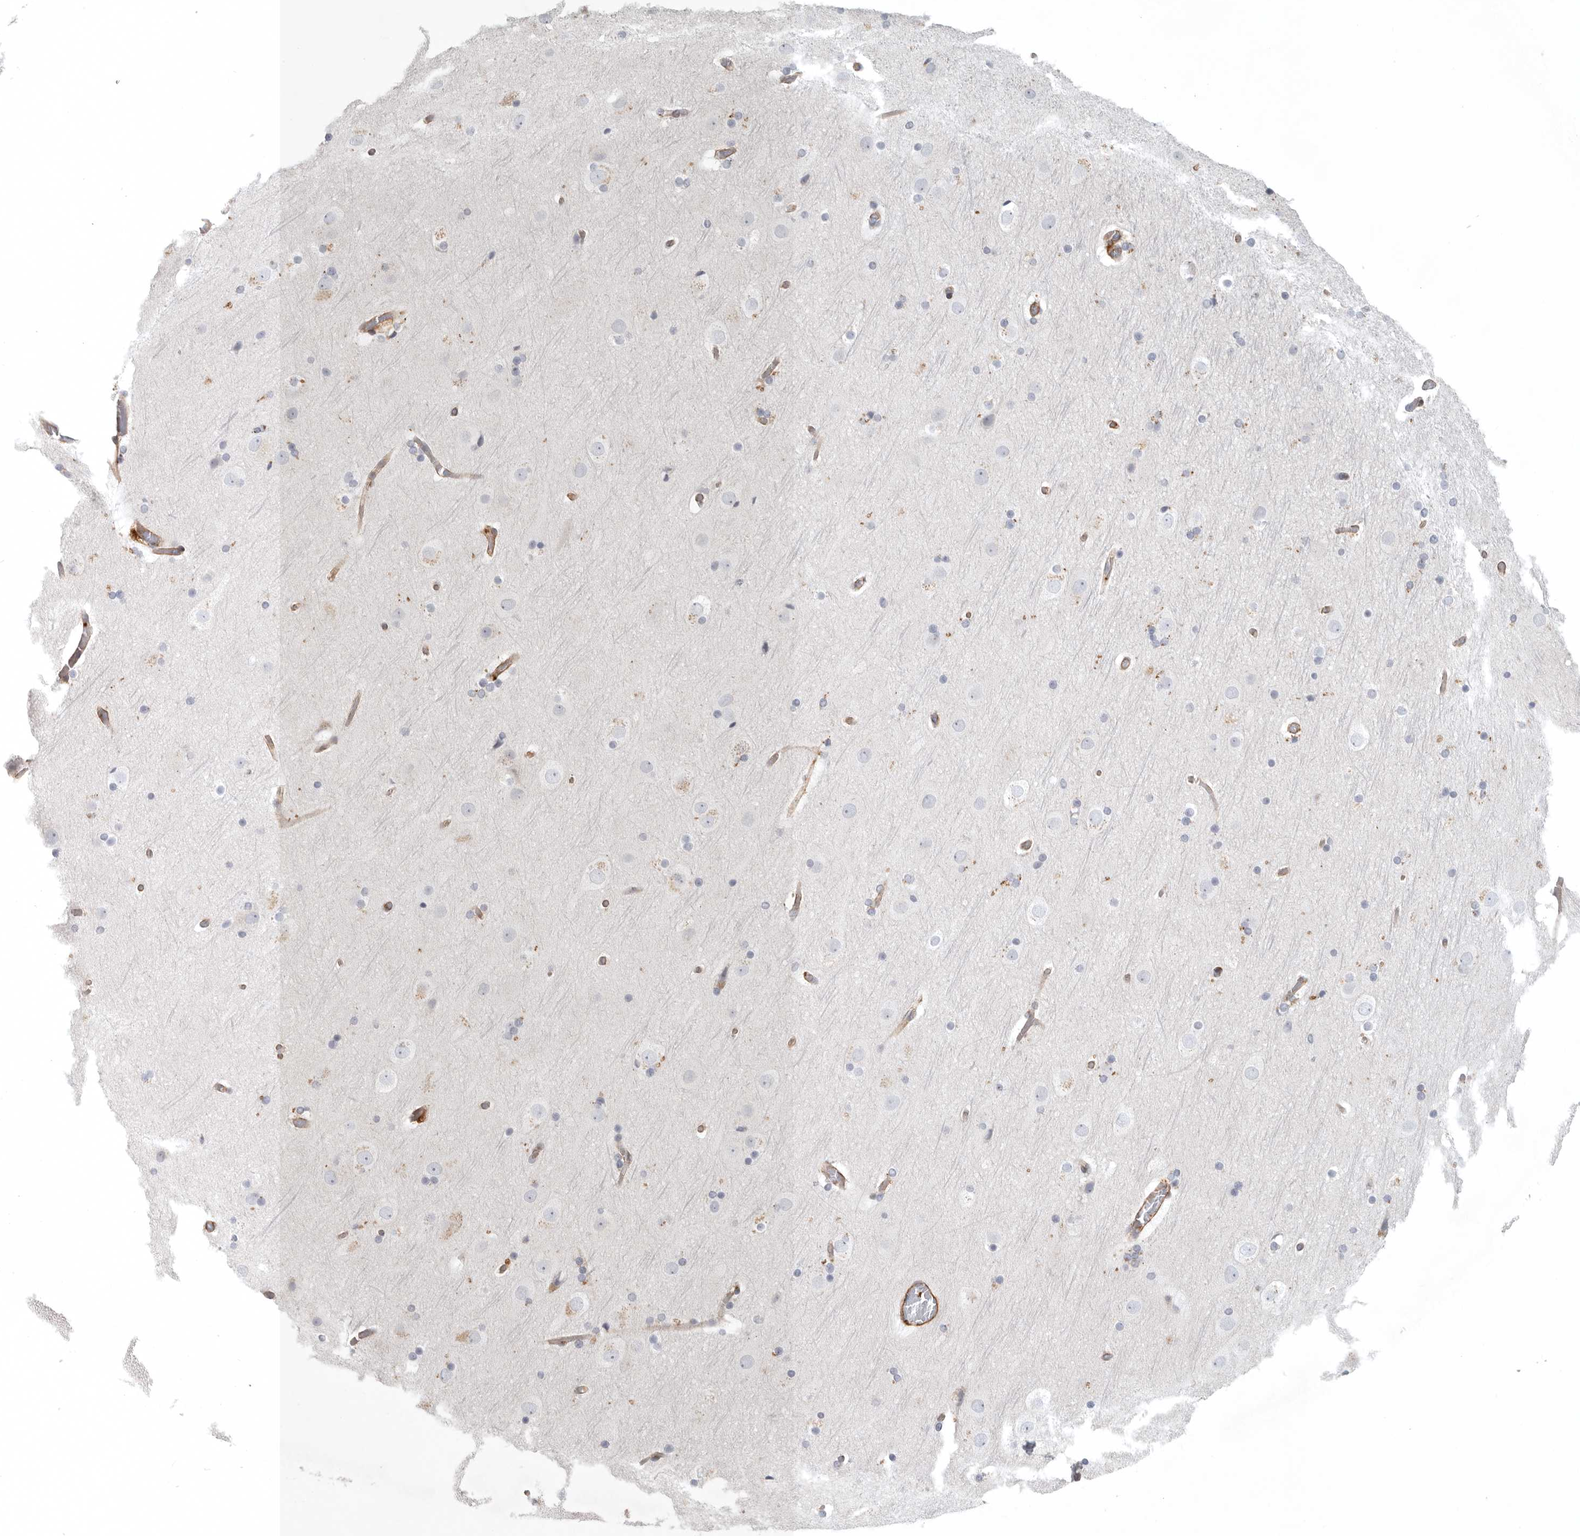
{"staining": {"intensity": "strong", "quantity": ">75%", "location": "cytoplasmic/membranous"}, "tissue": "cerebral cortex", "cell_type": "Endothelial cells", "image_type": "normal", "snomed": [{"axis": "morphology", "description": "Normal tissue, NOS"}, {"axis": "topography", "description": "Cerebral cortex"}], "caption": "Normal cerebral cortex reveals strong cytoplasmic/membranous positivity in approximately >75% of endothelial cells.", "gene": "LONRF1", "patient": {"sex": "male", "age": 57}}